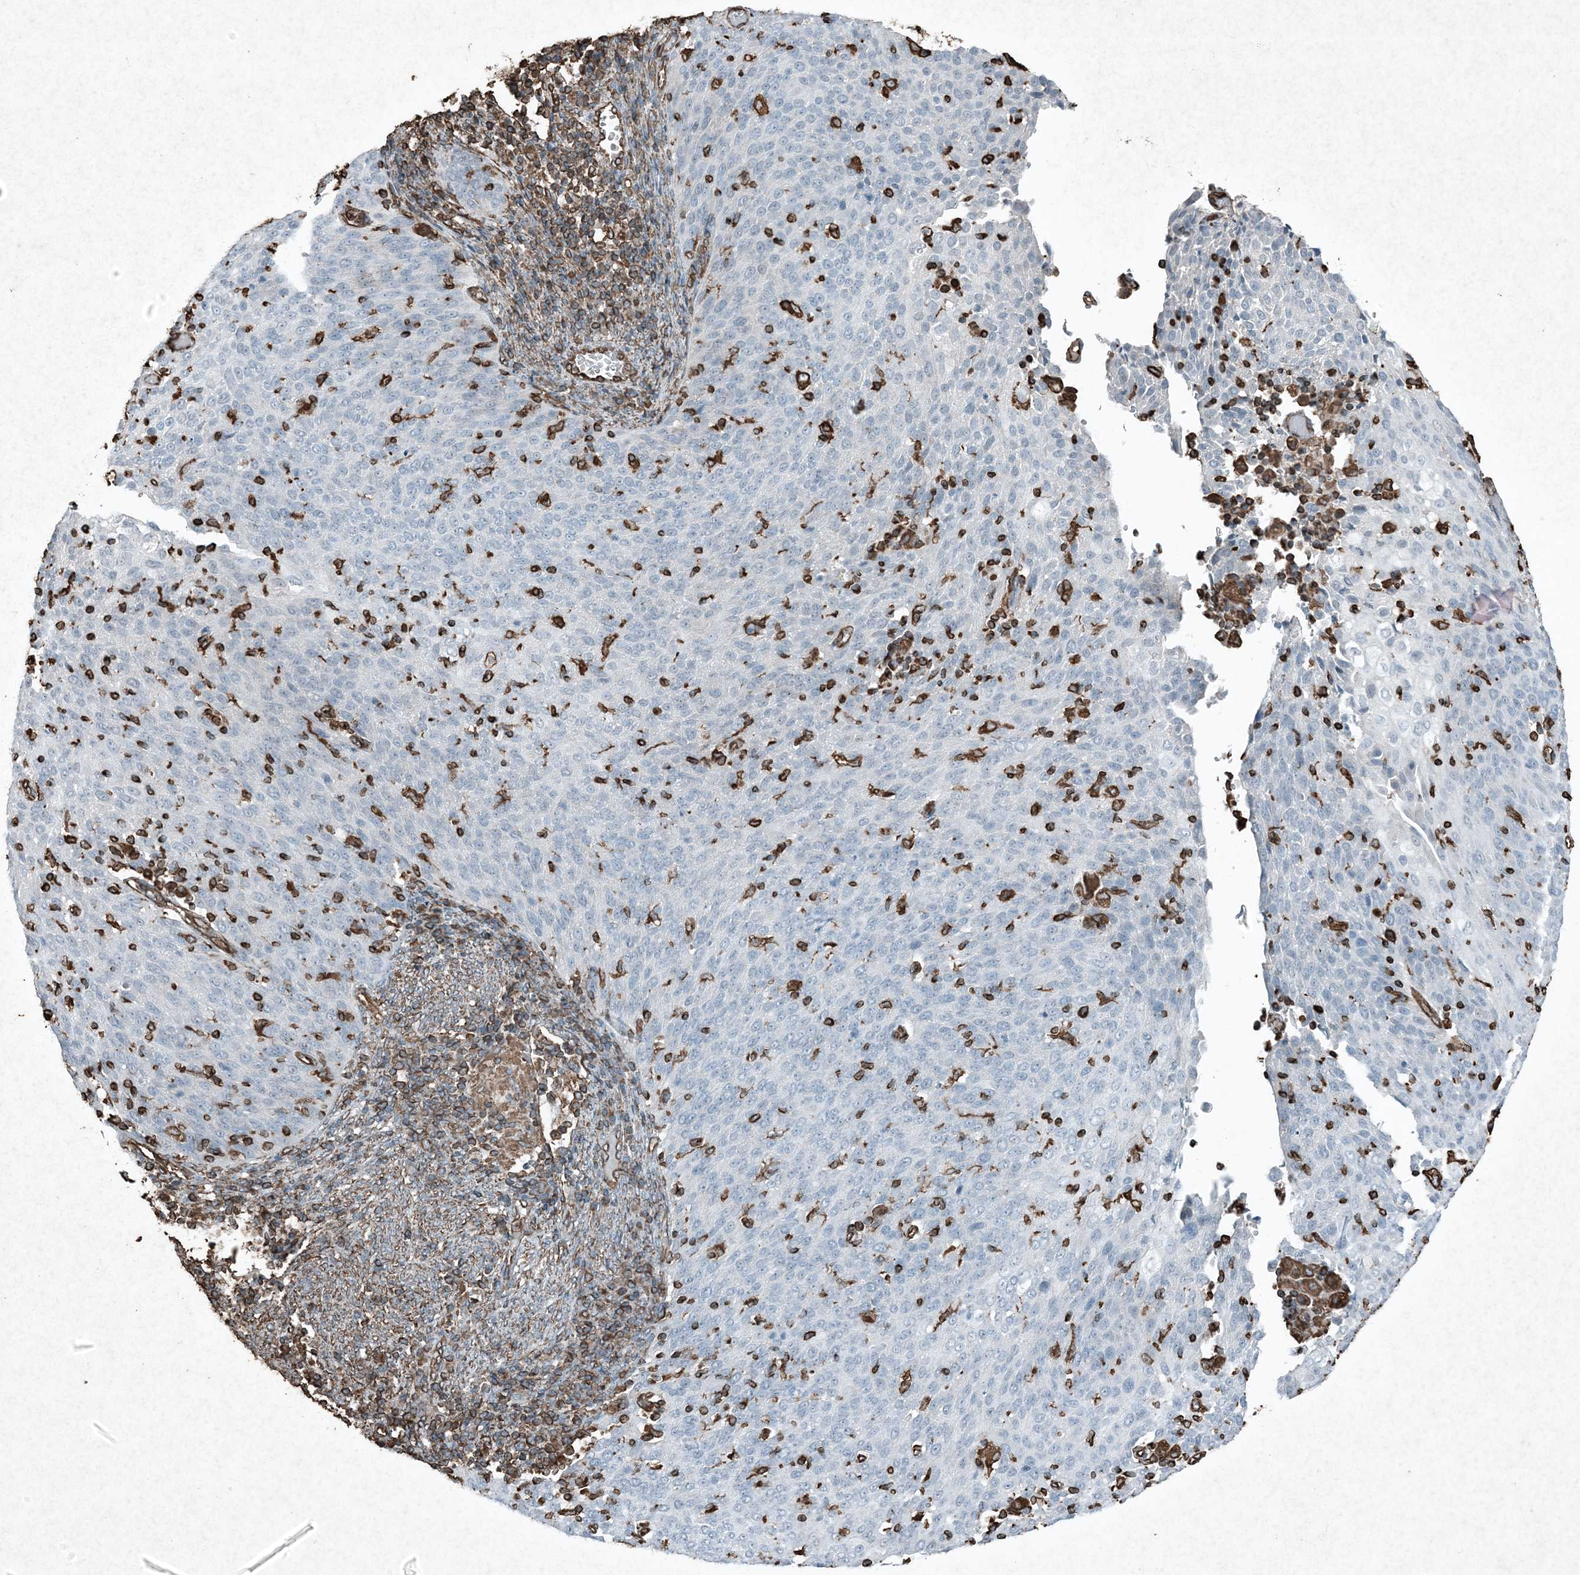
{"staining": {"intensity": "negative", "quantity": "none", "location": "none"}, "tissue": "cervical cancer", "cell_type": "Tumor cells", "image_type": "cancer", "snomed": [{"axis": "morphology", "description": "Squamous cell carcinoma, NOS"}, {"axis": "topography", "description": "Cervix"}], "caption": "Tumor cells are negative for brown protein staining in cervical cancer. (DAB IHC, high magnification).", "gene": "RYK", "patient": {"sex": "female", "age": 38}}